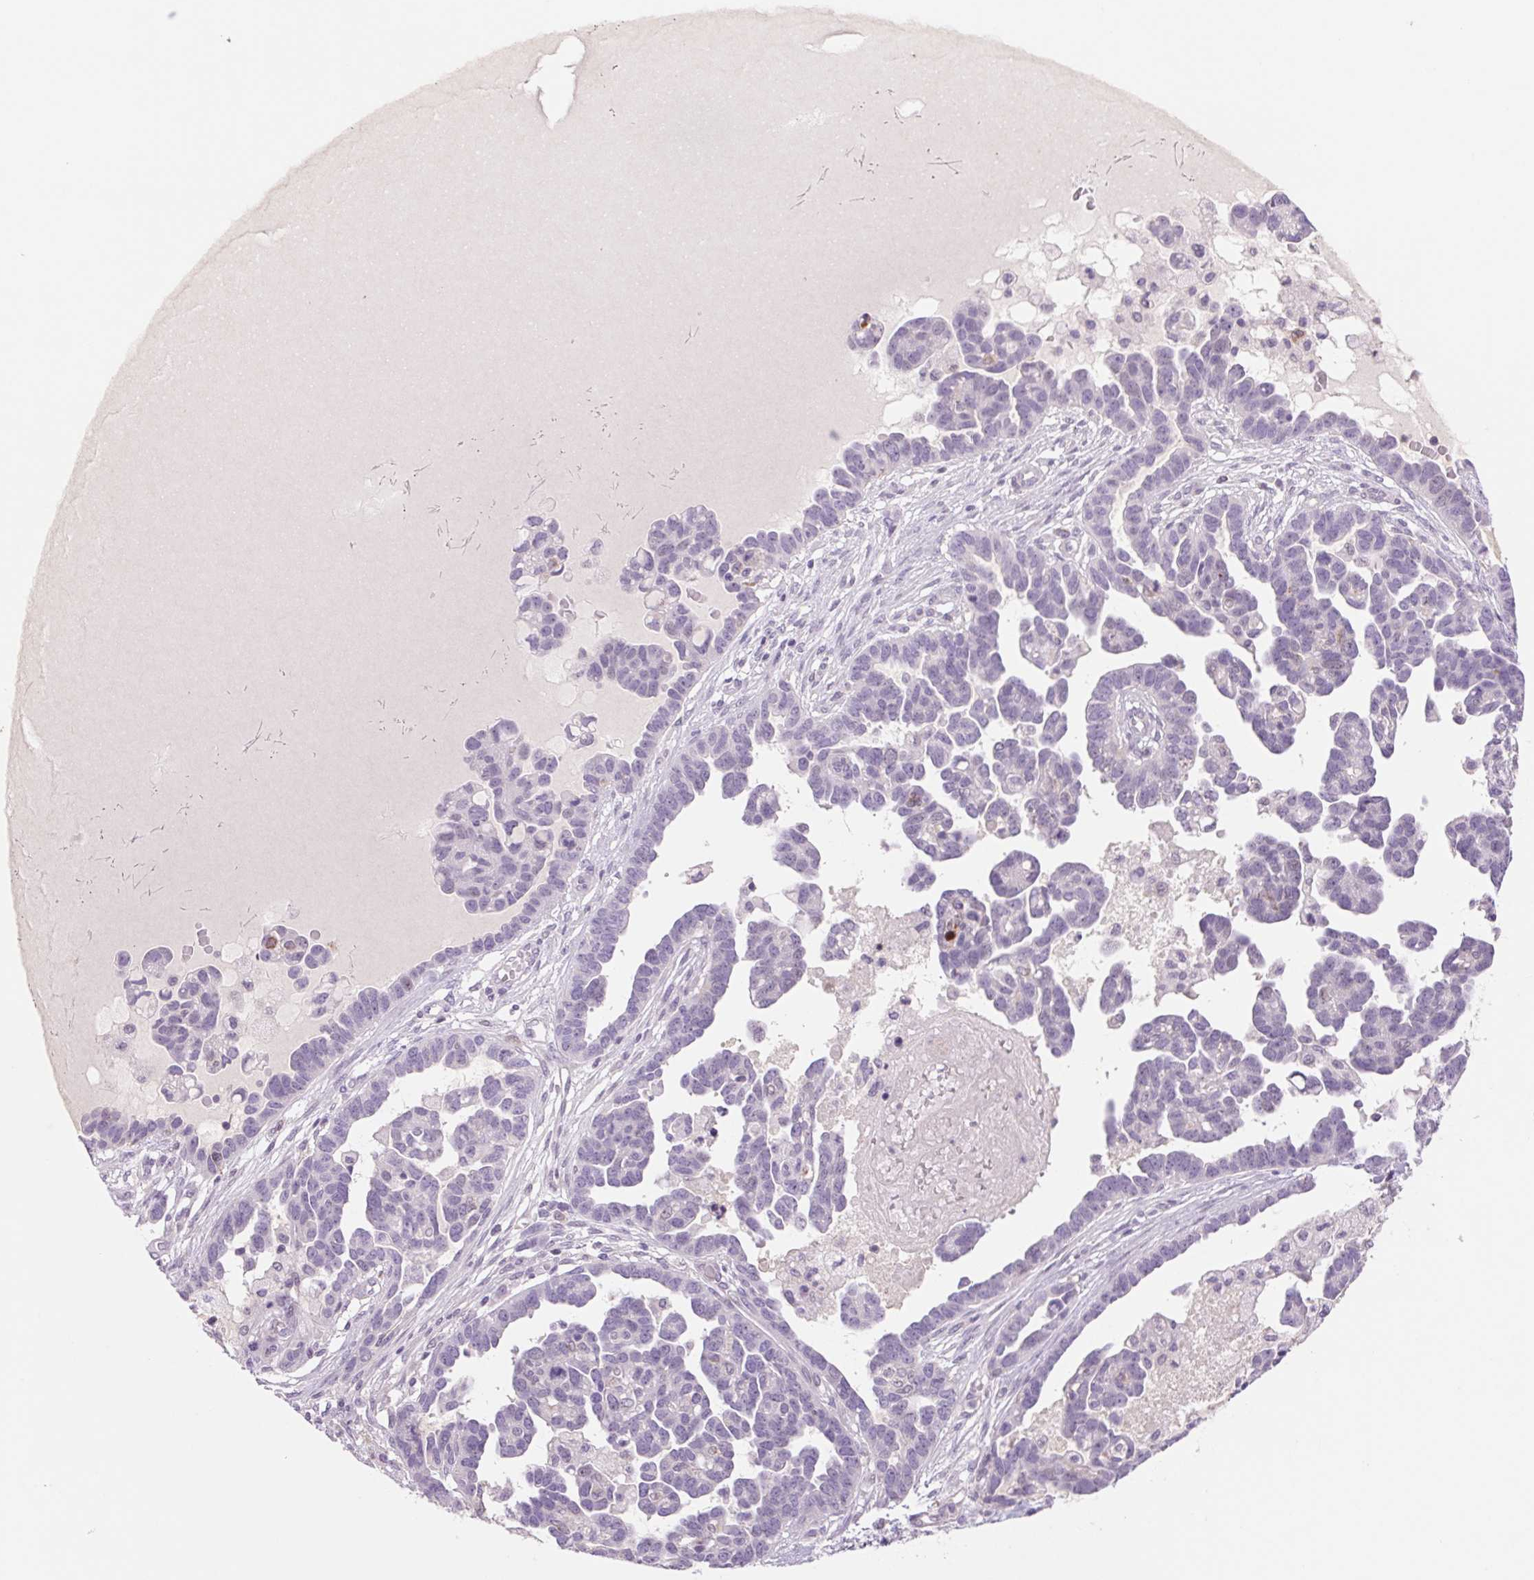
{"staining": {"intensity": "negative", "quantity": "none", "location": "none"}, "tissue": "ovarian cancer", "cell_type": "Tumor cells", "image_type": "cancer", "snomed": [{"axis": "morphology", "description": "Cystadenocarcinoma, serous, NOS"}, {"axis": "topography", "description": "Ovary"}], "caption": "Tumor cells show no significant protein staining in ovarian cancer (serous cystadenocarcinoma).", "gene": "KRT1", "patient": {"sex": "female", "age": 54}}